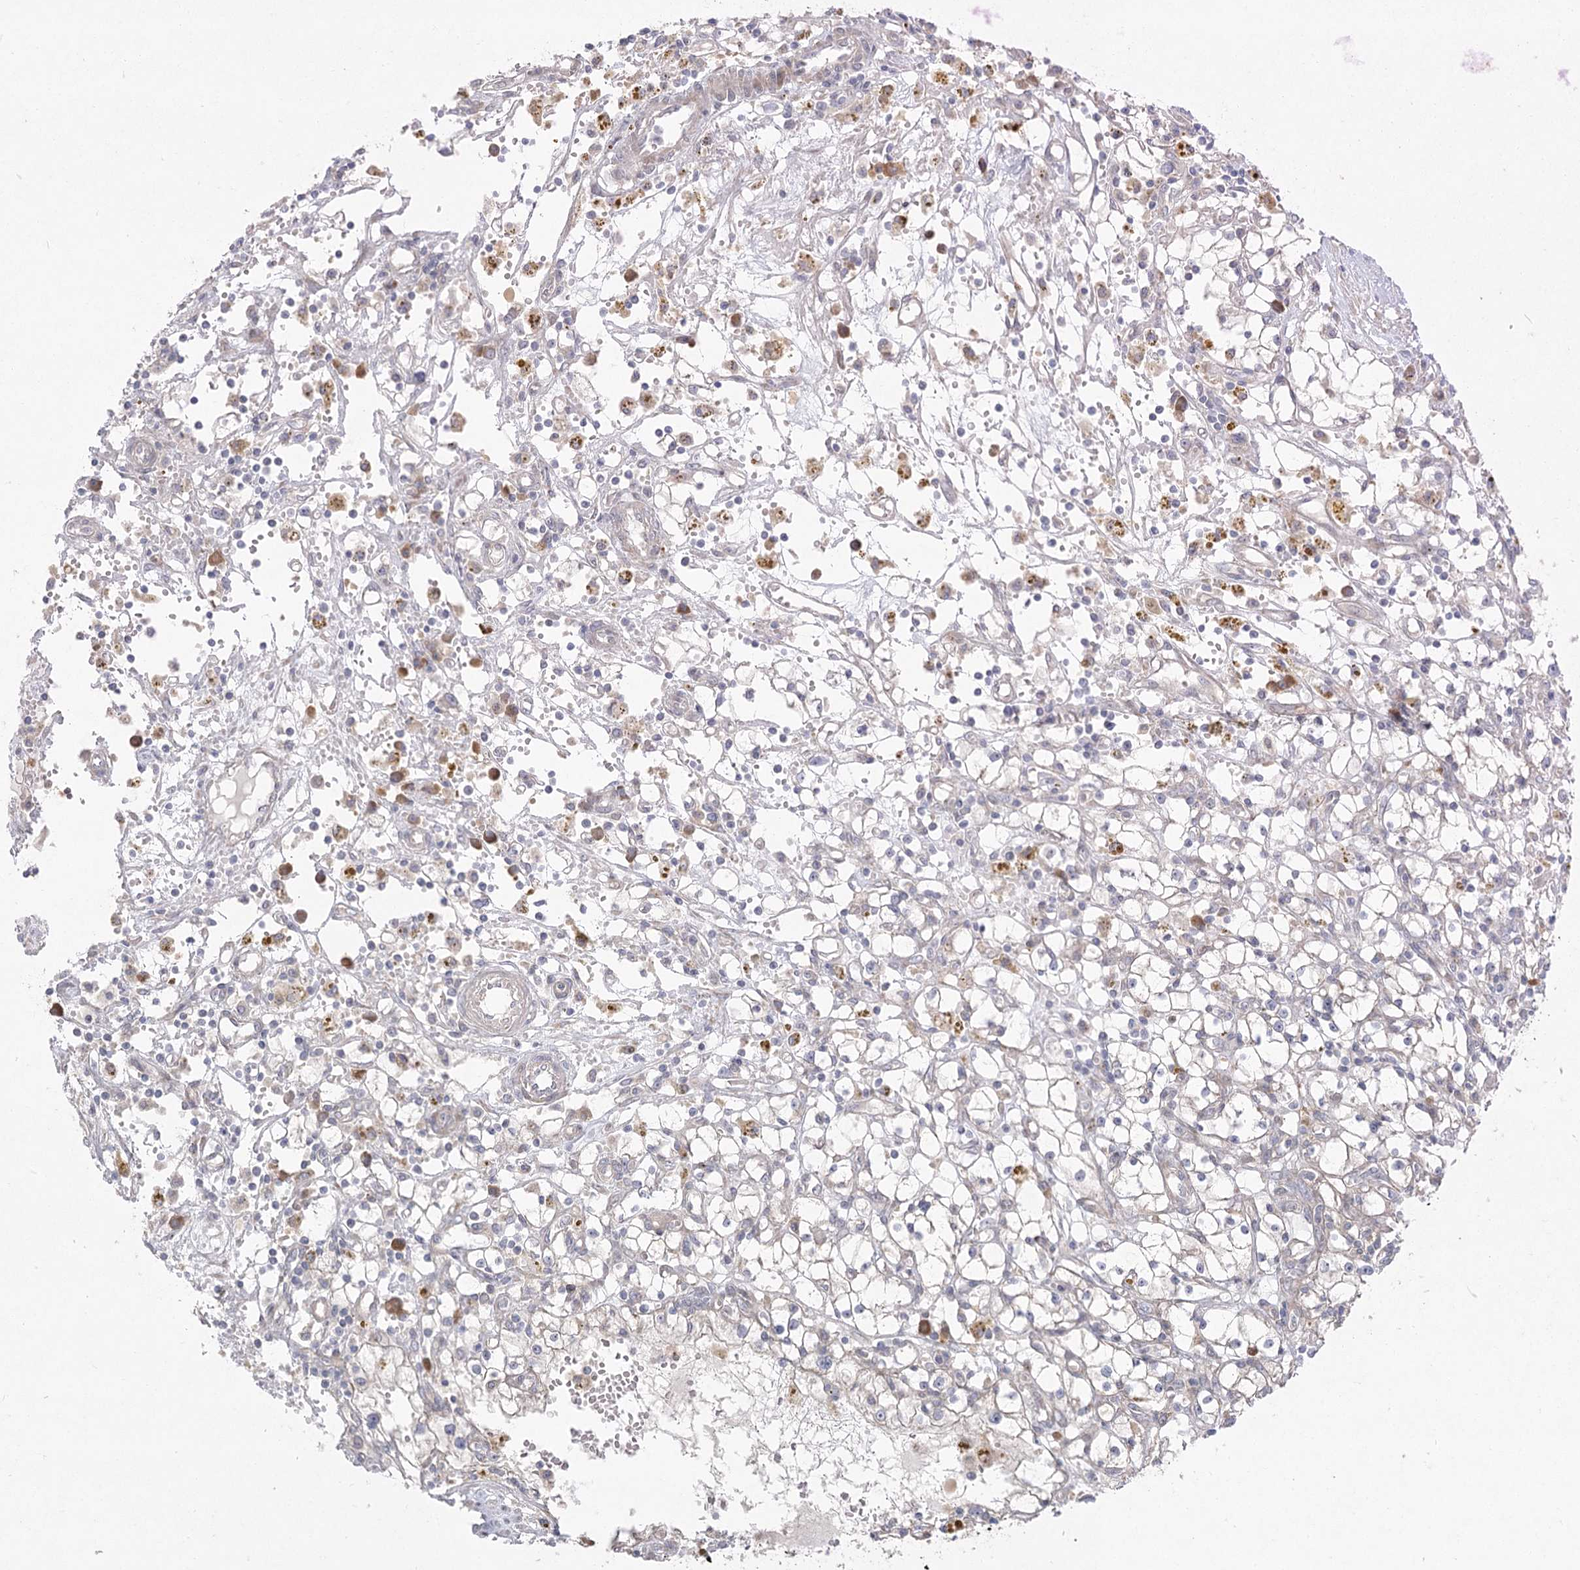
{"staining": {"intensity": "negative", "quantity": "none", "location": "none"}, "tissue": "renal cancer", "cell_type": "Tumor cells", "image_type": "cancer", "snomed": [{"axis": "morphology", "description": "Adenocarcinoma, NOS"}, {"axis": "topography", "description": "Kidney"}], "caption": "An immunohistochemistry micrograph of renal cancer (adenocarcinoma) is shown. There is no staining in tumor cells of renal cancer (adenocarcinoma). Brightfield microscopy of immunohistochemistry (IHC) stained with DAB (brown) and hematoxylin (blue), captured at high magnification.", "gene": "CAMTA1", "patient": {"sex": "male", "age": 56}}